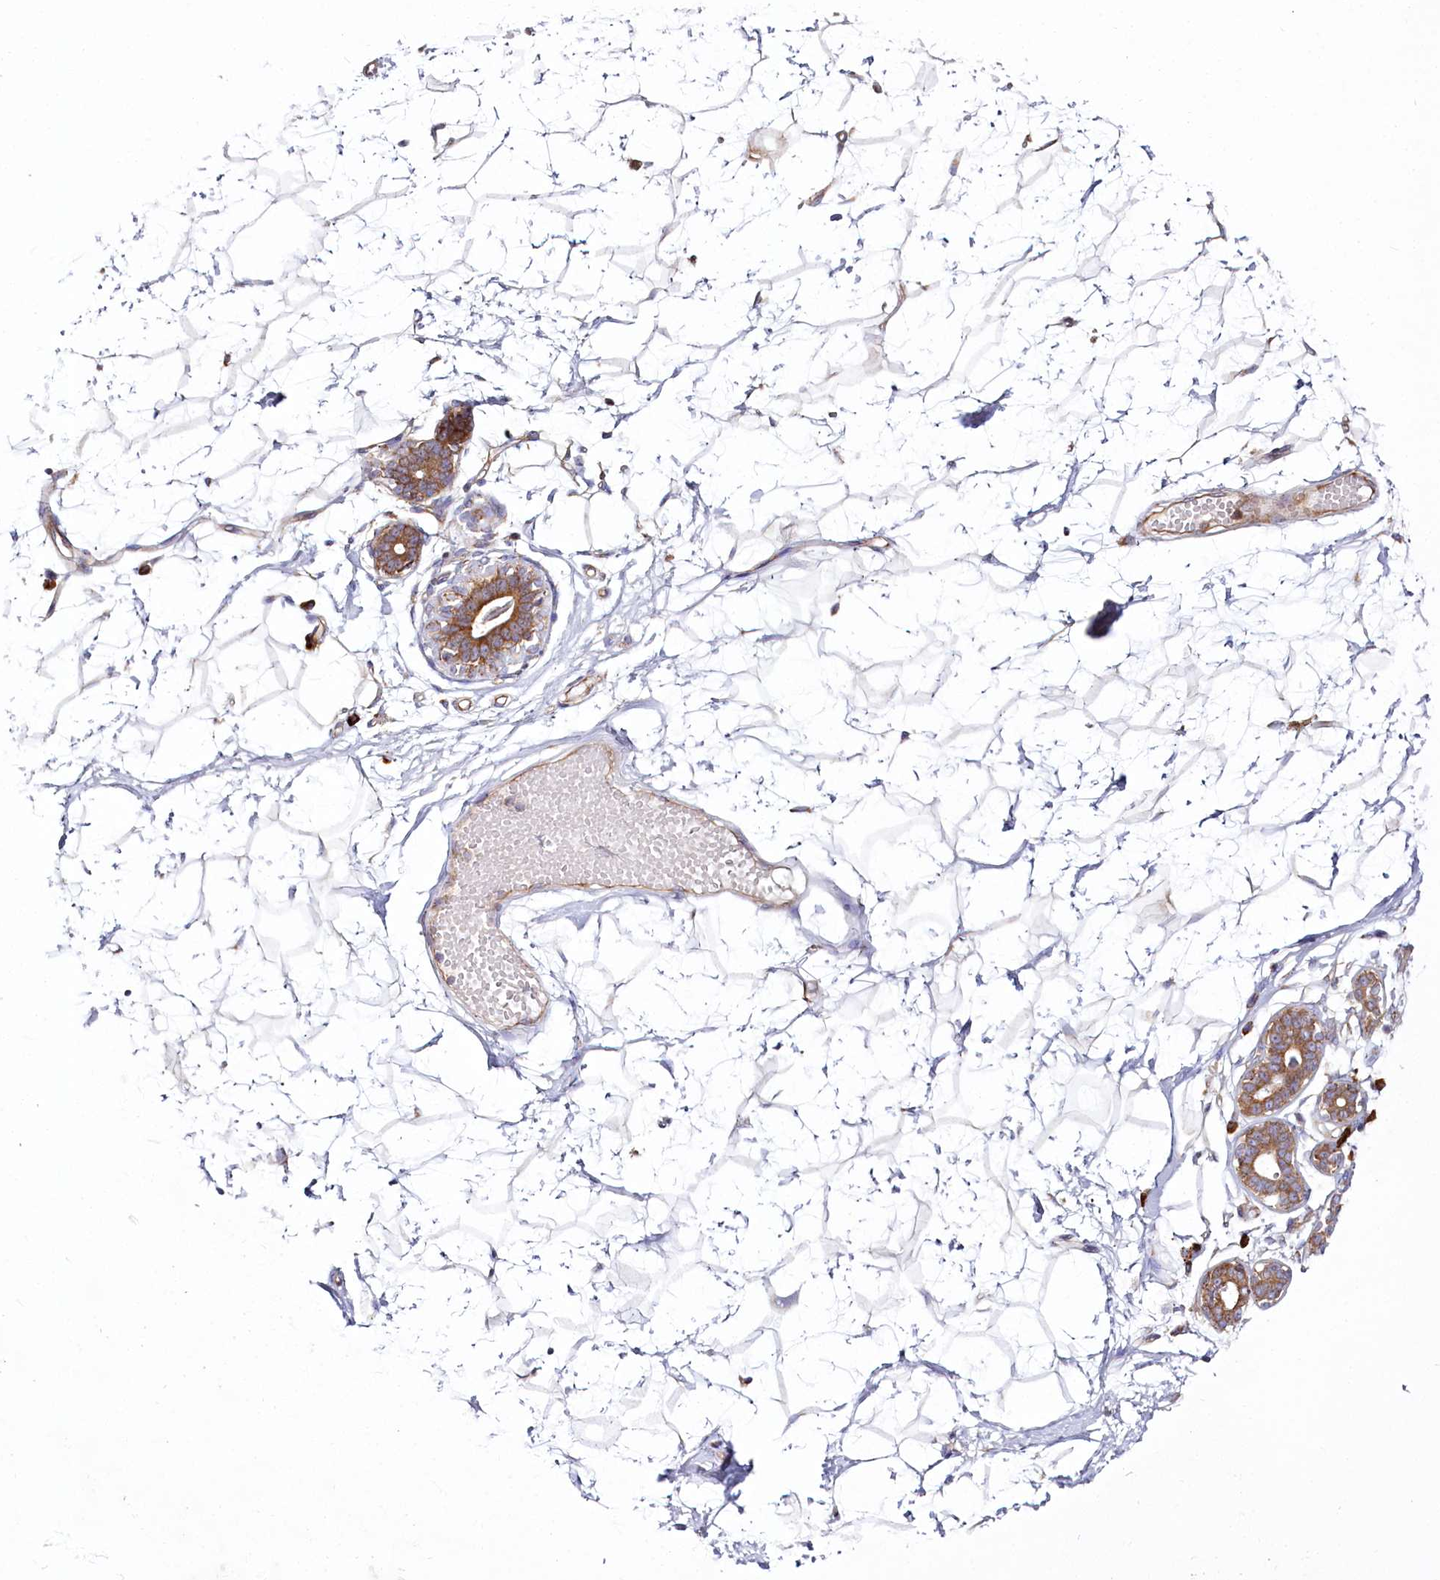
{"staining": {"intensity": "negative", "quantity": "none", "location": "none"}, "tissue": "breast", "cell_type": "Adipocytes", "image_type": "normal", "snomed": [{"axis": "morphology", "description": "Normal tissue, NOS"}, {"axis": "morphology", "description": "Adenoma, NOS"}, {"axis": "topography", "description": "Breast"}], "caption": "A photomicrograph of human breast is negative for staining in adipocytes. Nuclei are stained in blue.", "gene": "POGLUT1", "patient": {"sex": "female", "age": 23}}